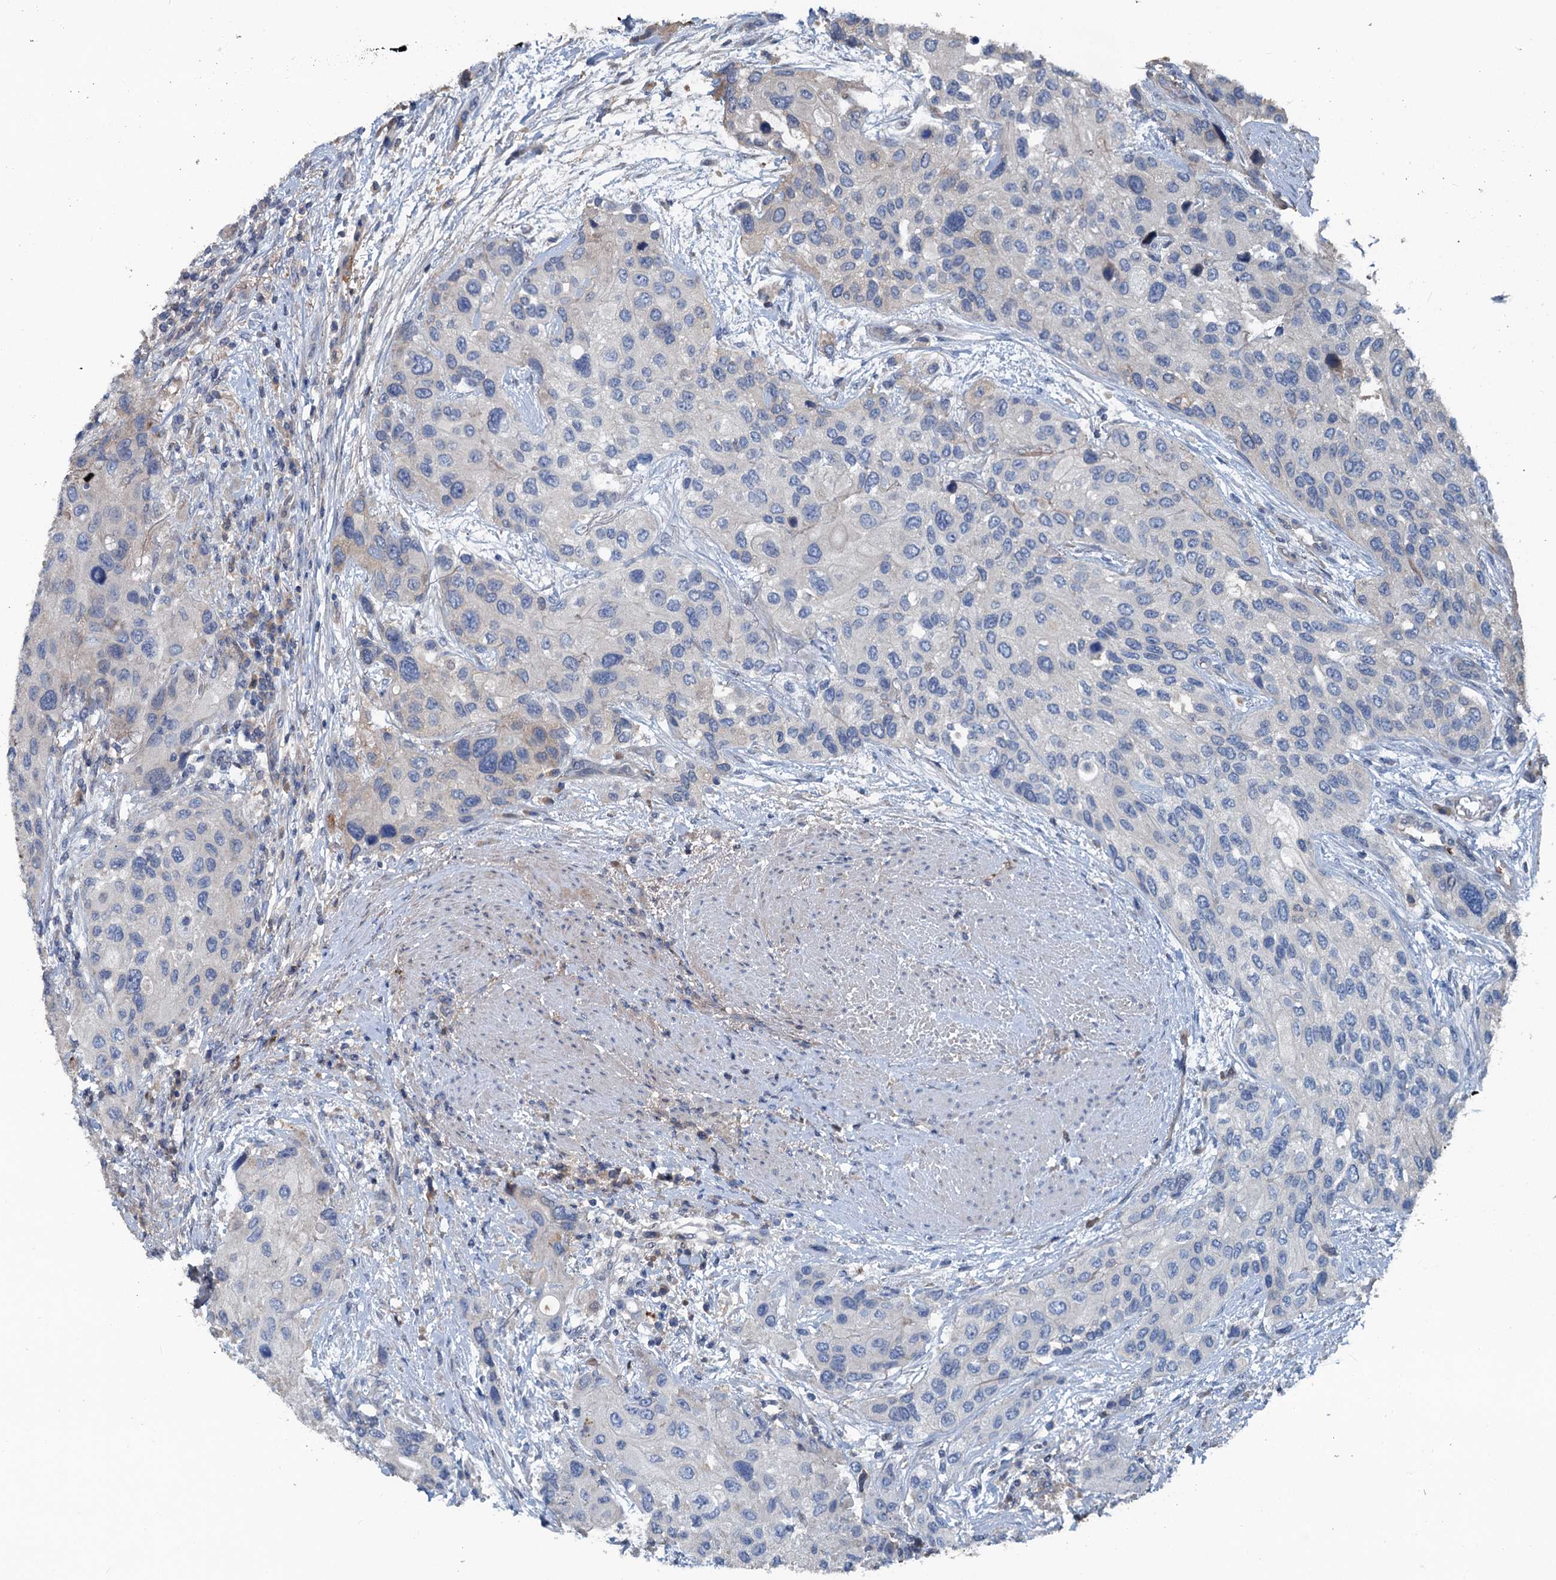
{"staining": {"intensity": "negative", "quantity": "none", "location": "none"}, "tissue": "urothelial cancer", "cell_type": "Tumor cells", "image_type": "cancer", "snomed": [{"axis": "morphology", "description": "Normal tissue, NOS"}, {"axis": "morphology", "description": "Urothelial carcinoma, High grade"}, {"axis": "topography", "description": "Vascular tissue"}, {"axis": "topography", "description": "Urinary bladder"}], "caption": "DAB (3,3'-diaminobenzidine) immunohistochemical staining of high-grade urothelial carcinoma reveals no significant positivity in tumor cells. (DAB (3,3'-diaminobenzidine) immunohistochemistry with hematoxylin counter stain).", "gene": "TEDC1", "patient": {"sex": "female", "age": 56}}